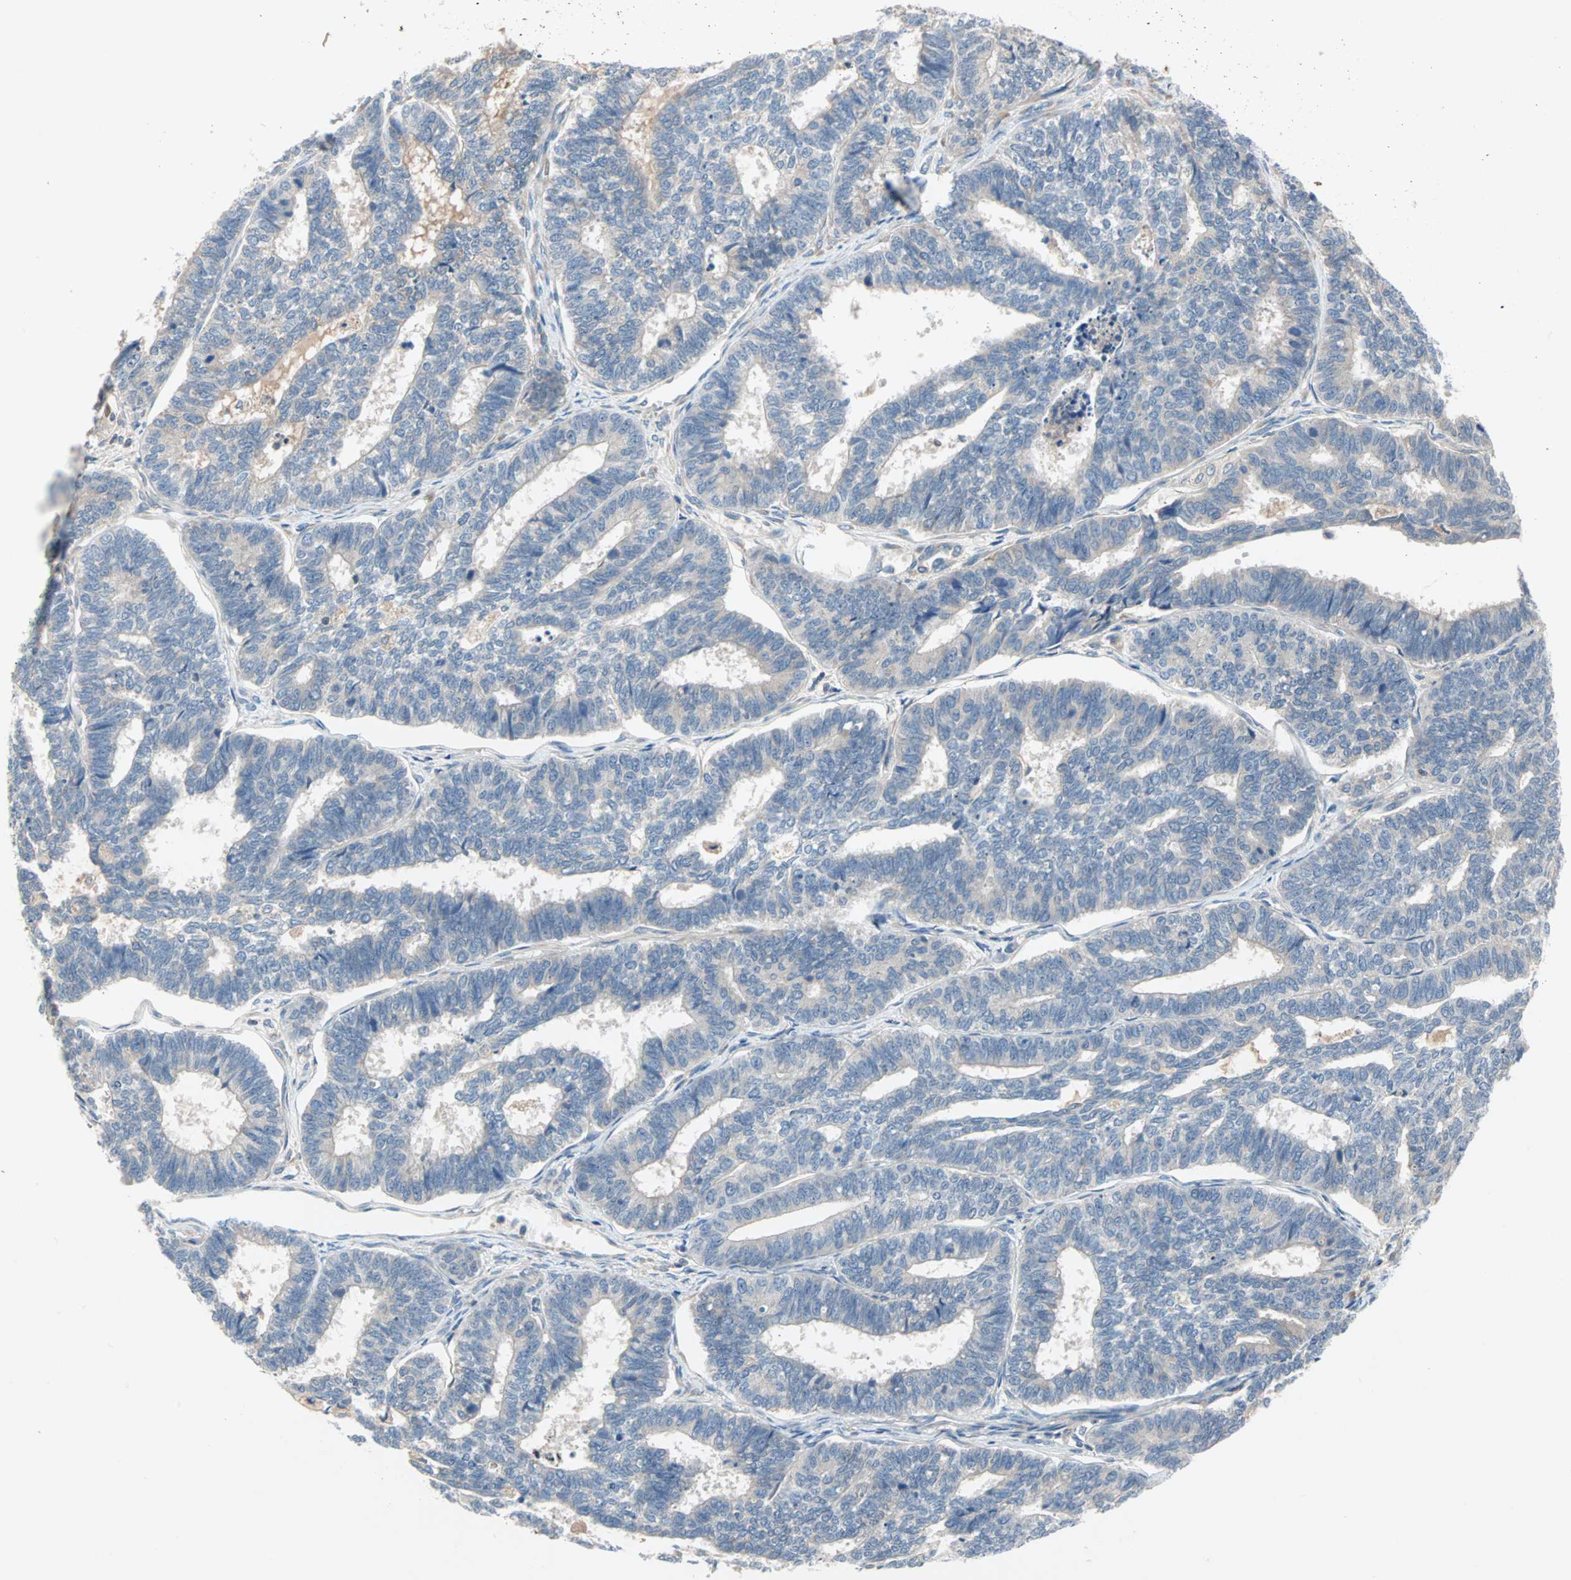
{"staining": {"intensity": "negative", "quantity": "none", "location": "none"}, "tissue": "endometrial cancer", "cell_type": "Tumor cells", "image_type": "cancer", "snomed": [{"axis": "morphology", "description": "Adenocarcinoma, NOS"}, {"axis": "topography", "description": "Endometrium"}], "caption": "High power microscopy micrograph of an immunohistochemistry photomicrograph of endometrial cancer (adenocarcinoma), revealing no significant staining in tumor cells. (DAB (3,3'-diaminobenzidine) IHC visualized using brightfield microscopy, high magnification).", "gene": "MAP4K1", "patient": {"sex": "female", "age": 70}}